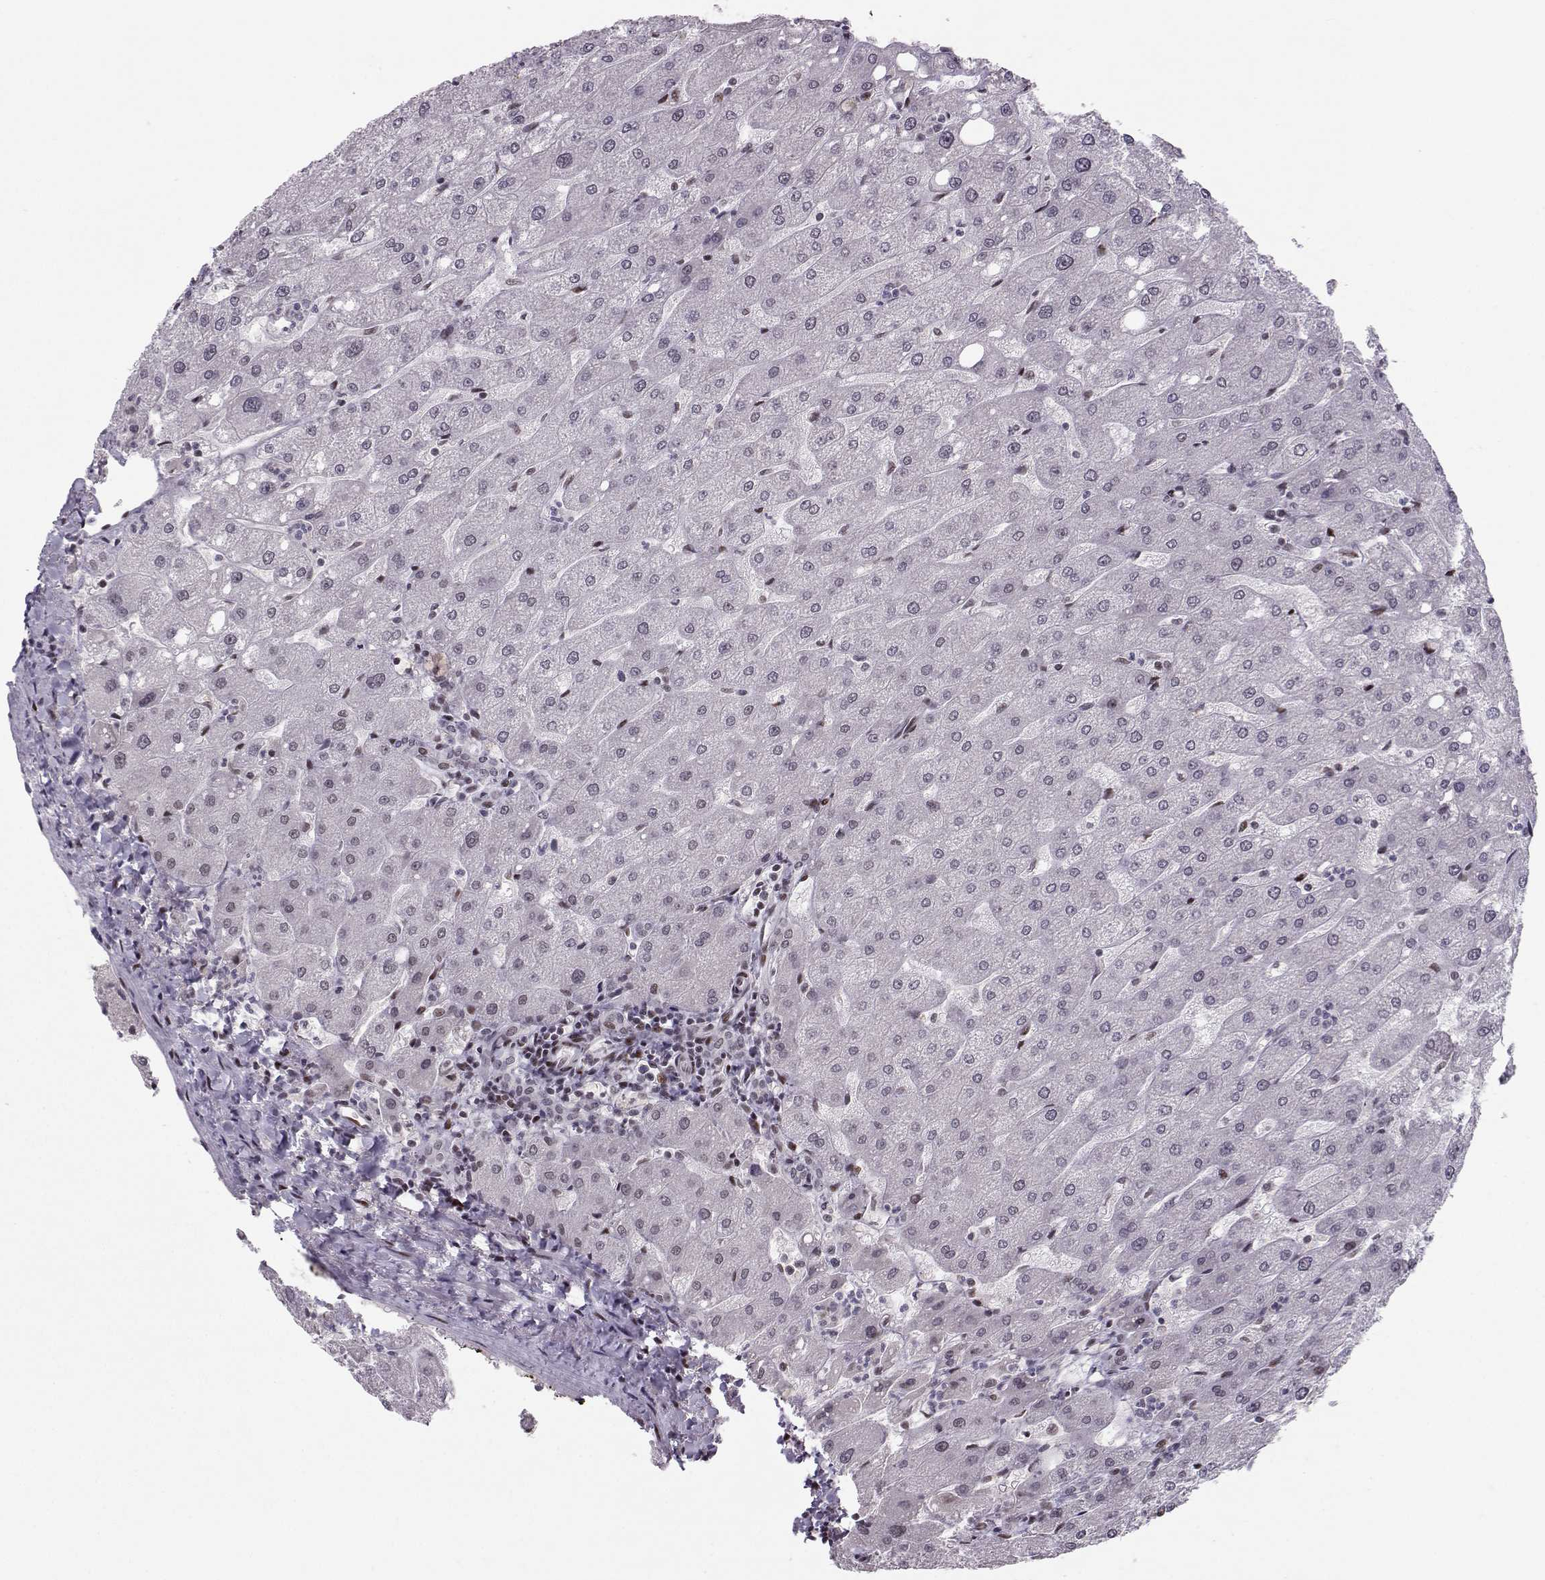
{"staining": {"intensity": "negative", "quantity": "none", "location": "none"}, "tissue": "liver", "cell_type": "Cholangiocytes", "image_type": "normal", "snomed": [{"axis": "morphology", "description": "Normal tissue, NOS"}, {"axis": "topography", "description": "Liver"}], "caption": "Cholangiocytes are negative for brown protein staining in unremarkable liver. (DAB (3,3'-diaminobenzidine) IHC with hematoxylin counter stain).", "gene": "SNAPC2", "patient": {"sex": "male", "age": 67}}